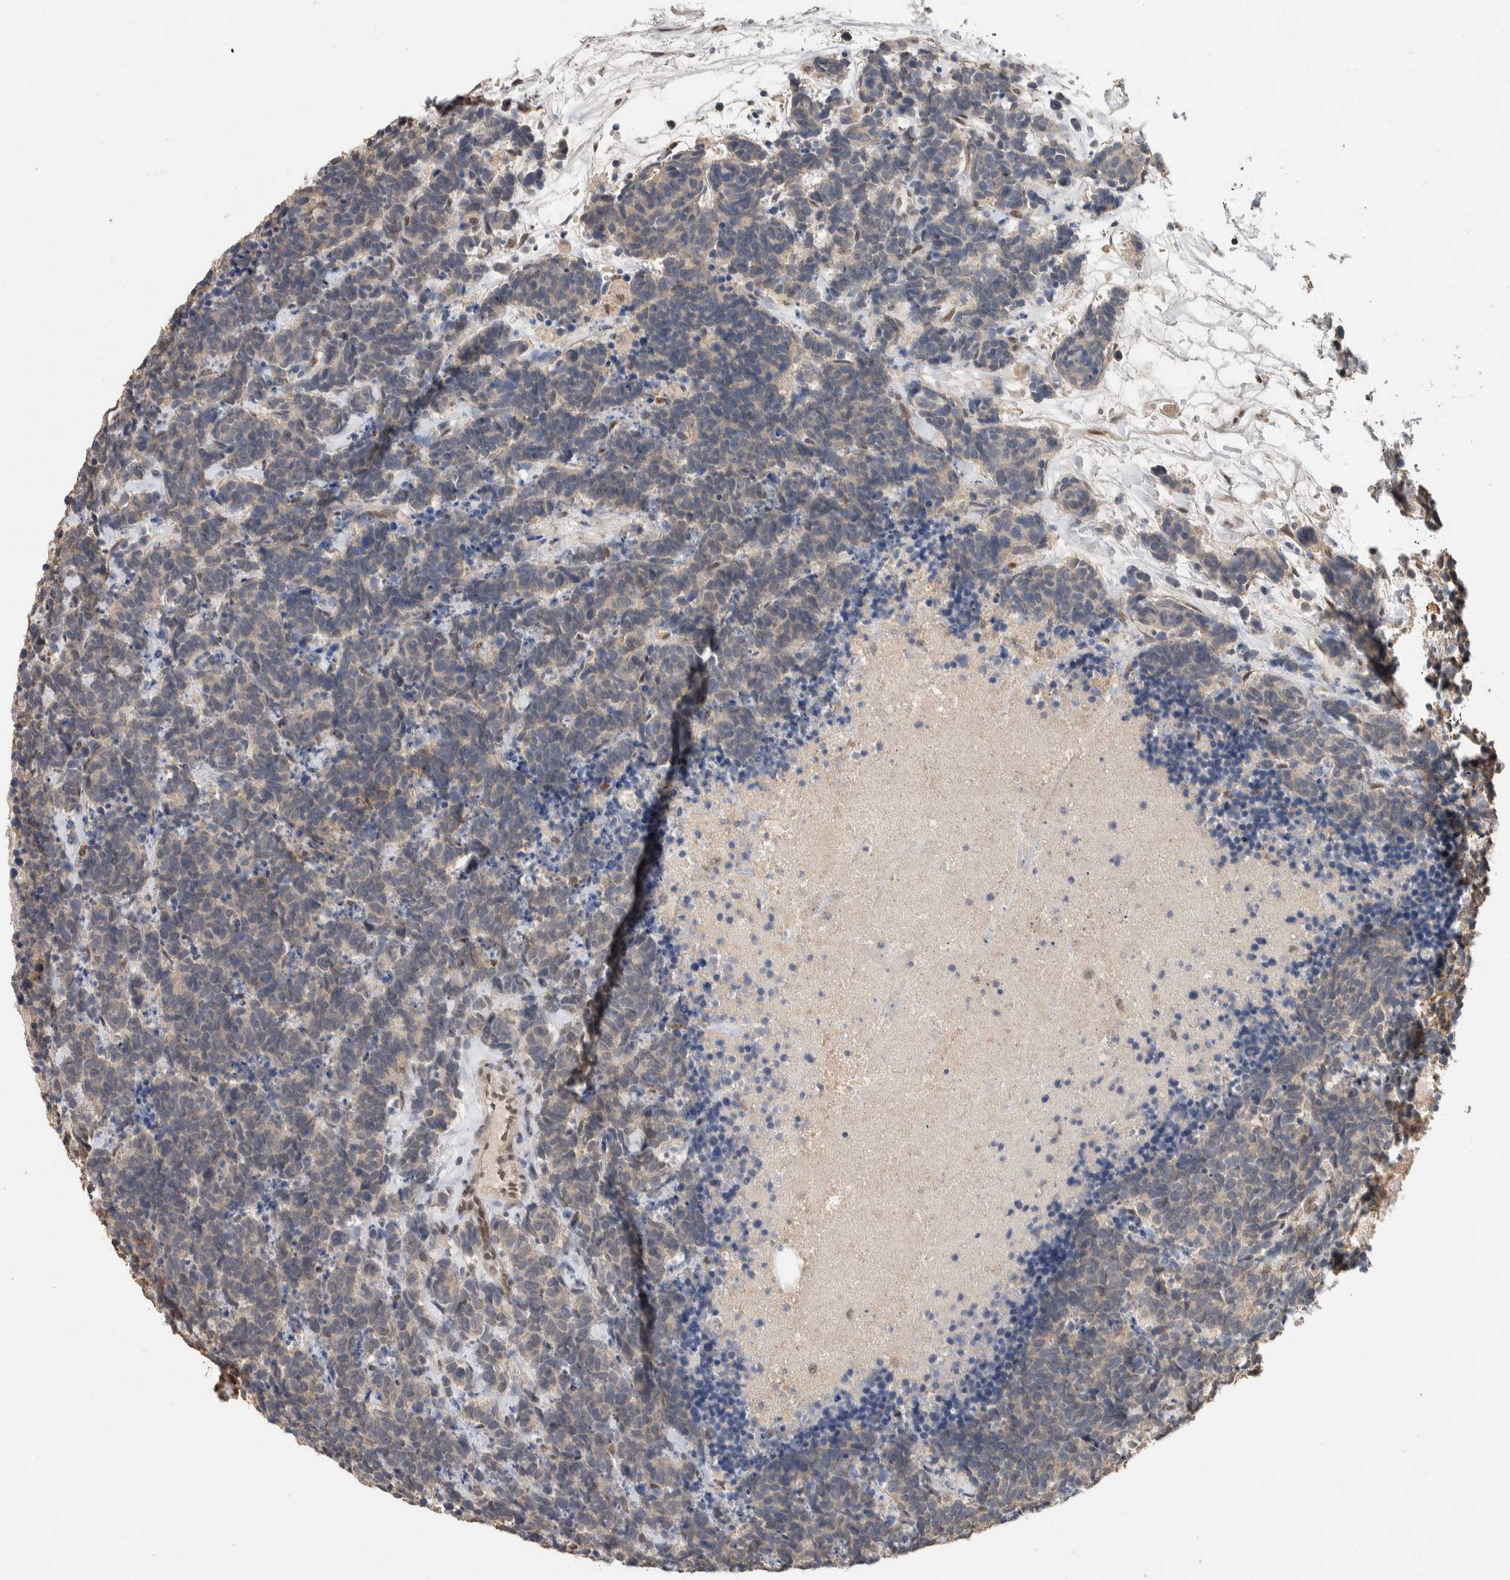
{"staining": {"intensity": "weak", "quantity": "<25%", "location": "cytoplasmic/membranous"}, "tissue": "carcinoid", "cell_type": "Tumor cells", "image_type": "cancer", "snomed": [{"axis": "morphology", "description": "Carcinoma, NOS"}, {"axis": "morphology", "description": "Carcinoid, malignant, NOS"}, {"axis": "topography", "description": "Urinary bladder"}], "caption": "DAB immunohistochemical staining of malignant carcinoid reveals no significant positivity in tumor cells.", "gene": "CYSRT1", "patient": {"sex": "male", "age": 57}}